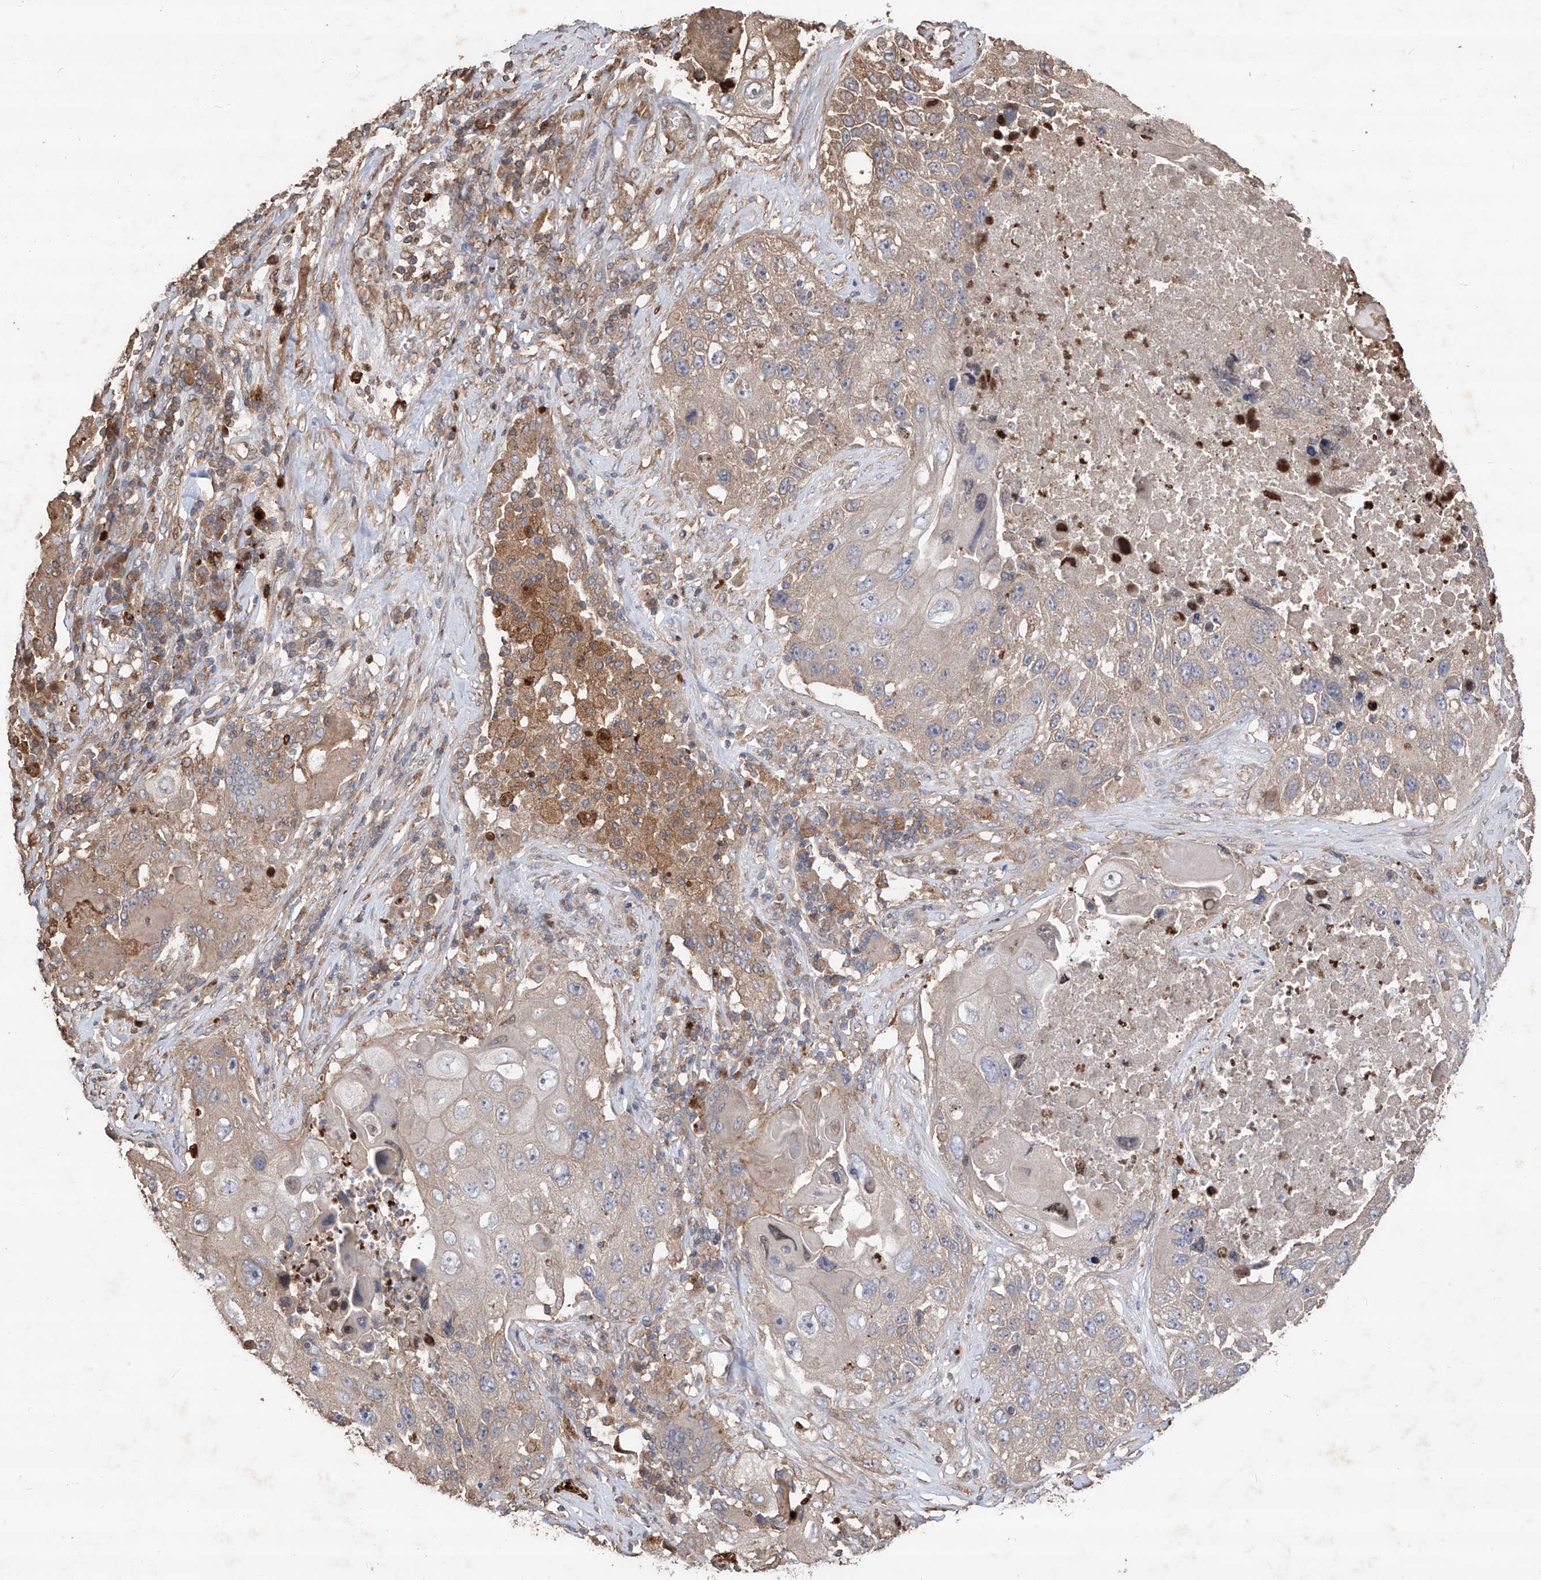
{"staining": {"intensity": "weak", "quantity": "25%-75%", "location": "cytoplasmic/membranous"}, "tissue": "lung cancer", "cell_type": "Tumor cells", "image_type": "cancer", "snomed": [{"axis": "morphology", "description": "Squamous cell carcinoma, NOS"}, {"axis": "topography", "description": "Lung"}], "caption": "Lung cancer stained with a brown dye displays weak cytoplasmic/membranous positive expression in approximately 25%-75% of tumor cells.", "gene": "EDN1", "patient": {"sex": "male", "age": 61}}